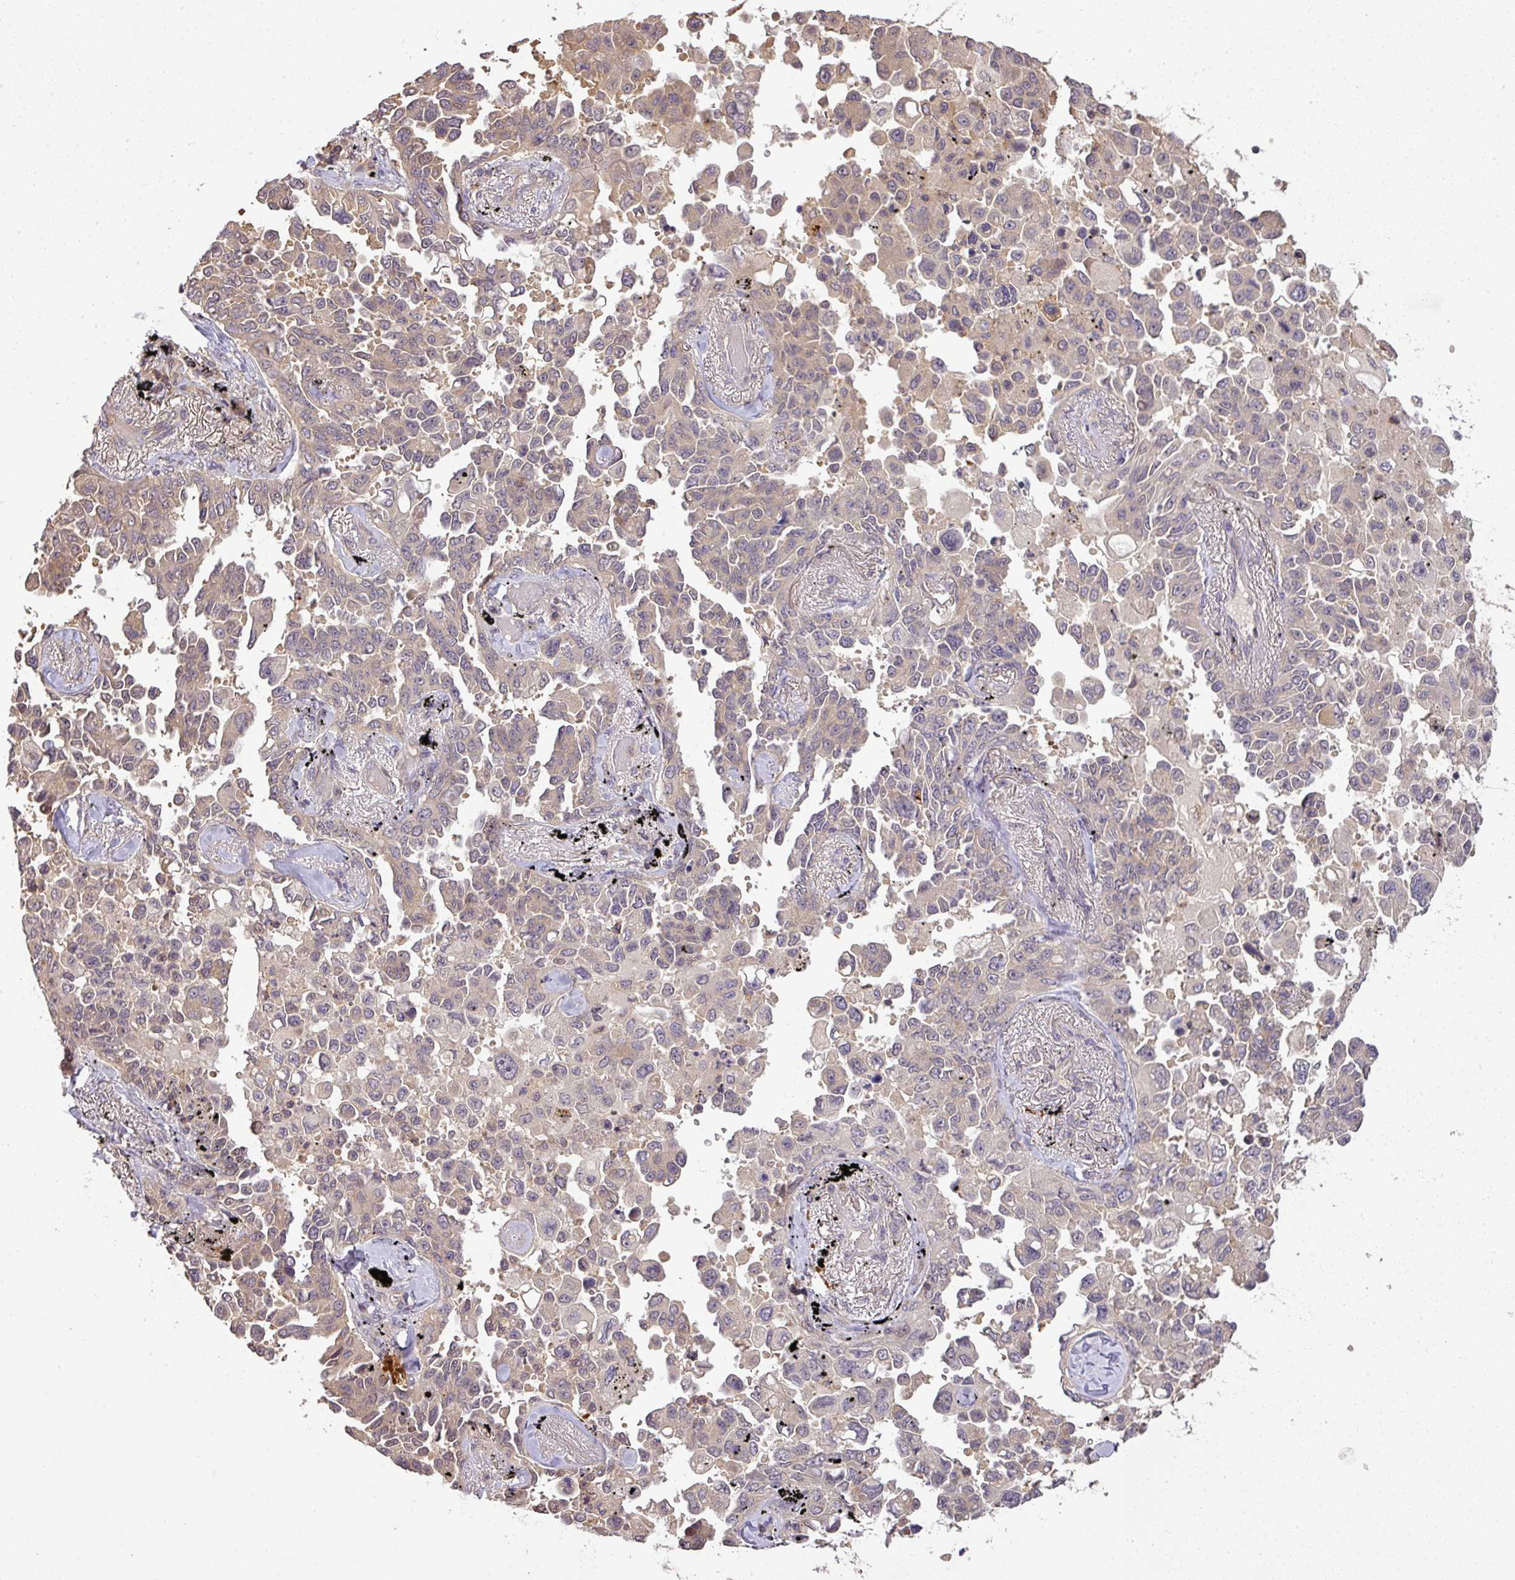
{"staining": {"intensity": "weak", "quantity": "<25%", "location": "cytoplasmic/membranous"}, "tissue": "lung cancer", "cell_type": "Tumor cells", "image_type": "cancer", "snomed": [{"axis": "morphology", "description": "Adenocarcinoma, NOS"}, {"axis": "topography", "description": "Lung"}], "caption": "Tumor cells are negative for protein expression in human lung cancer (adenocarcinoma).", "gene": "TCL1B", "patient": {"sex": "female", "age": 67}}